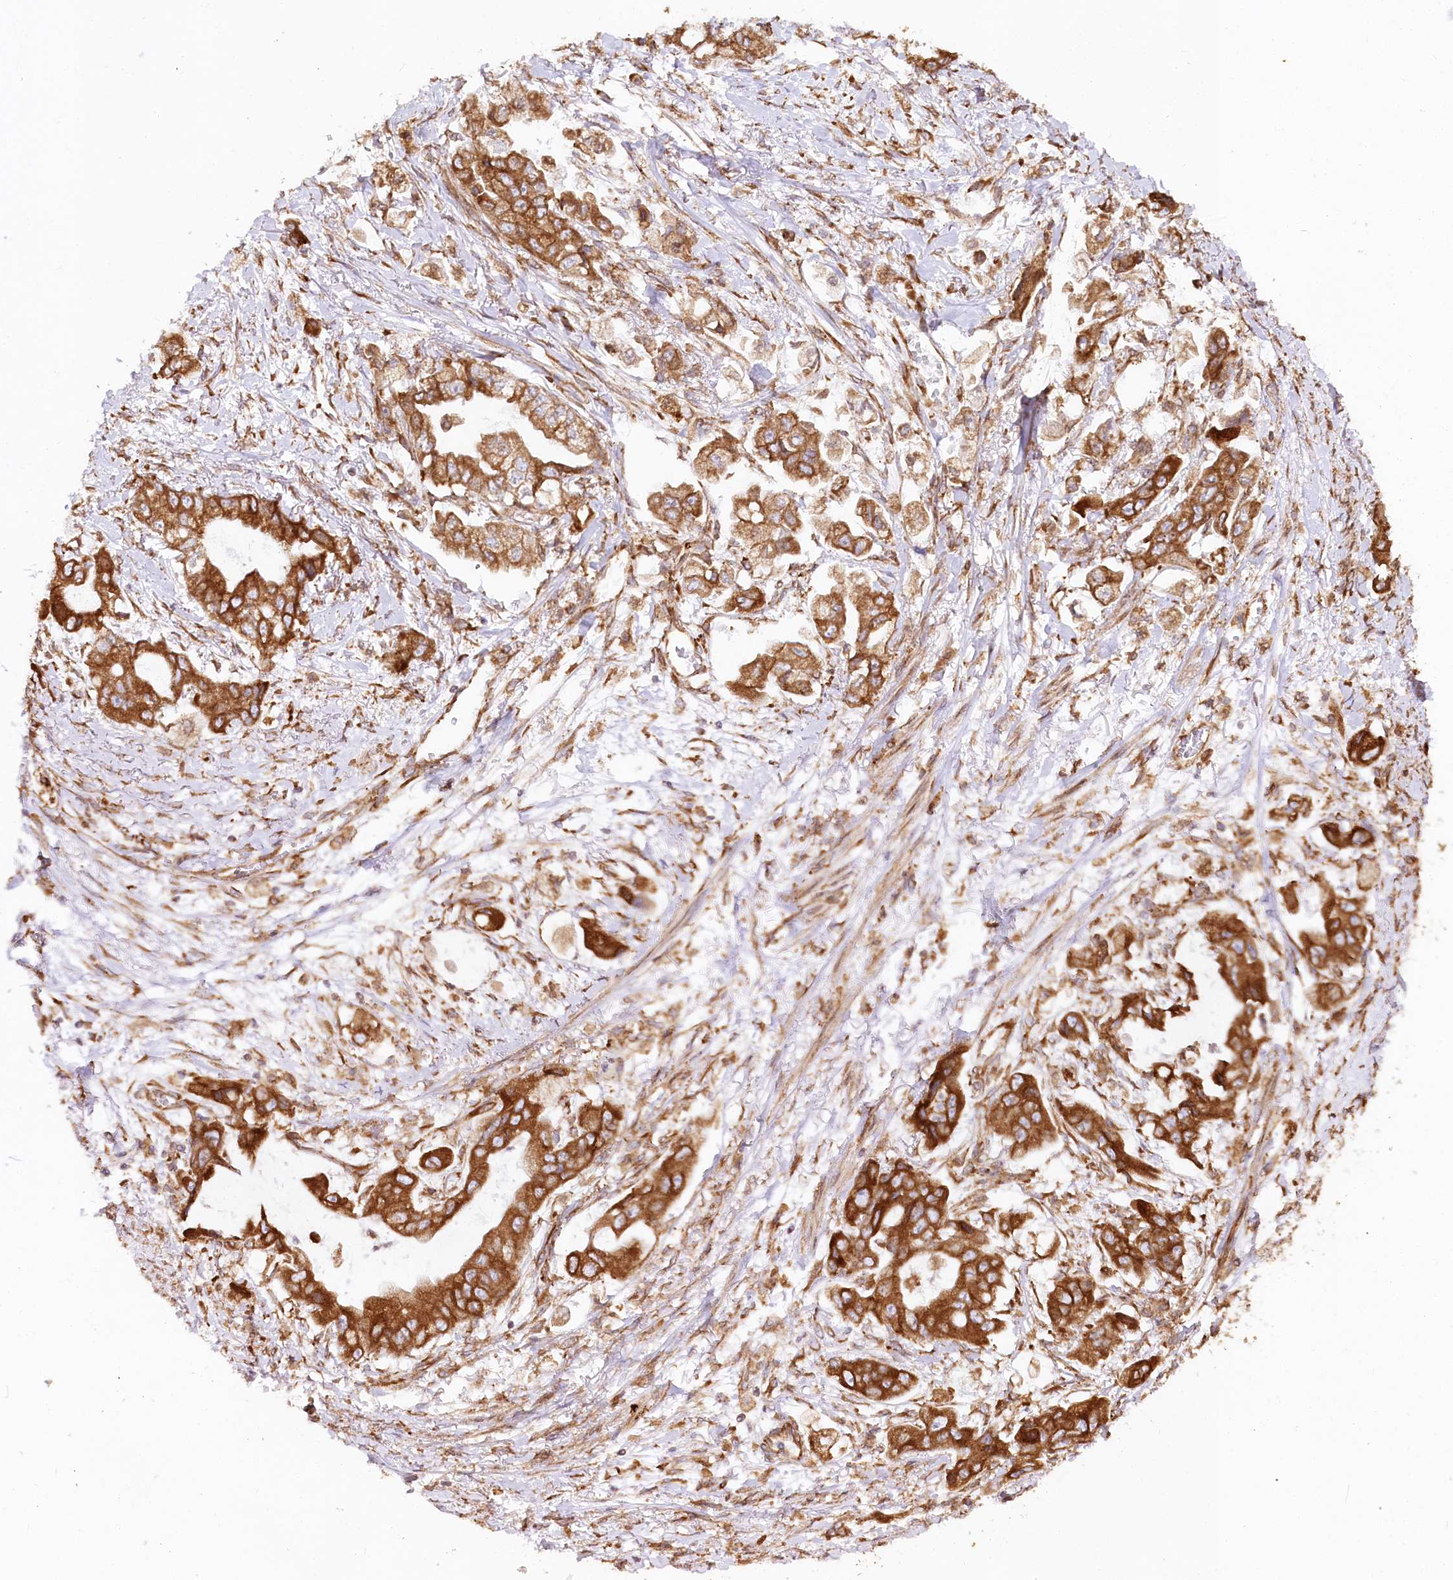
{"staining": {"intensity": "strong", "quantity": ">75%", "location": "cytoplasmic/membranous"}, "tissue": "stomach cancer", "cell_type": "Tumor cells", "image_type": "cancer", "snomed": [{"axis": "morphology", "description": "Adenocarcinoma, NOS"}, {"axis": "topography", "description": "Stomach"}], "caption": "Immunohistochemical staining of human adenocarcinoma (stomach) displays strong cytoplasmic/membranous protein positivity in approximately >75% of tumor cells.", "gene": "CNPY2", "patient": {"sex": "male", "age": 62}}